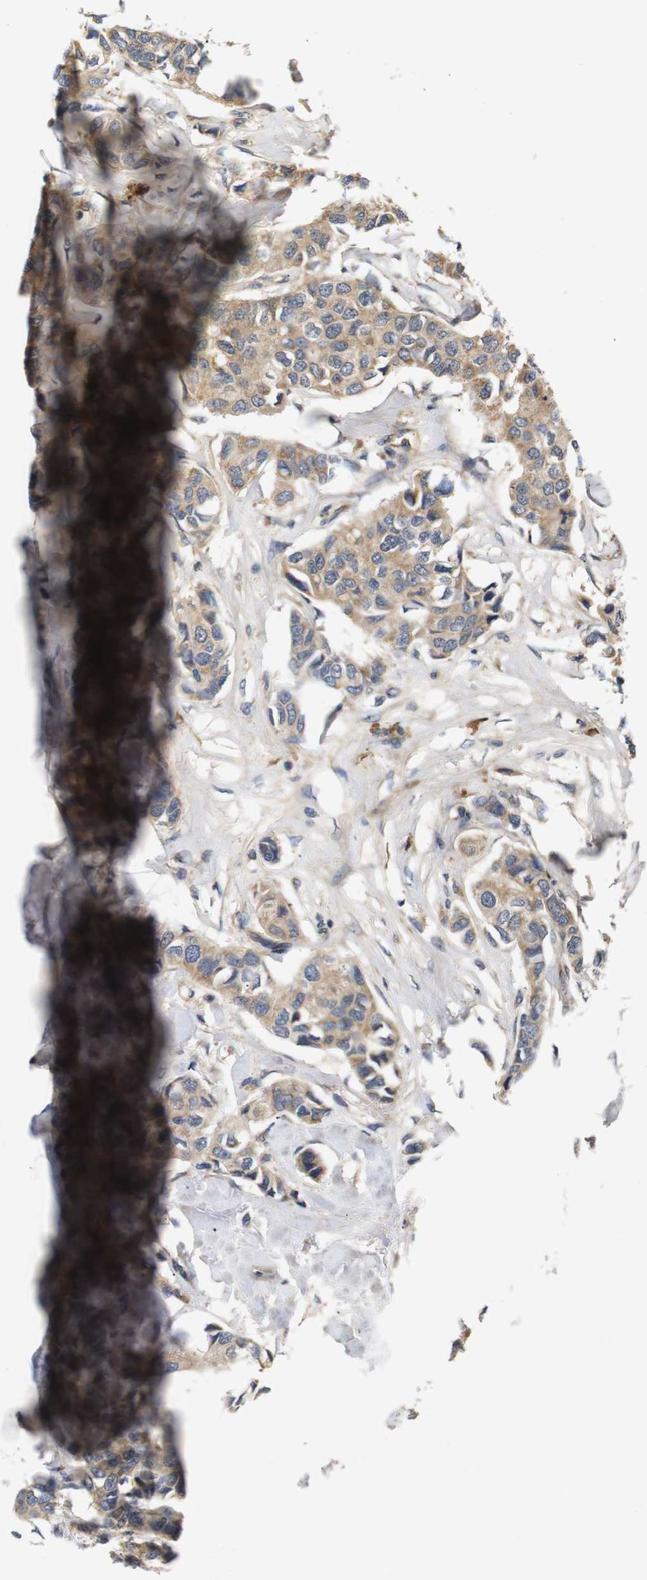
{"staining": {"intensity": "moderate", "quantity": ">75%", "location": "cytoplasmic/membranous"}, "tissue": "breast cancer", "cell_type": "Tumor cells", "image_type": "cancer", "snomed": [{"axis": "morphology", "description": "Duct carcinoma"}, {"axis": "topography", "description": "Breast"}], "caption": "Tumor cells exhibit moderate cytoplasmic/membranous positivity in approximately >75% of cells in breast infiltrating ductal carcinoma.", "gene": "RIPK1", "patient": {"sex": "female", "age": 80}}